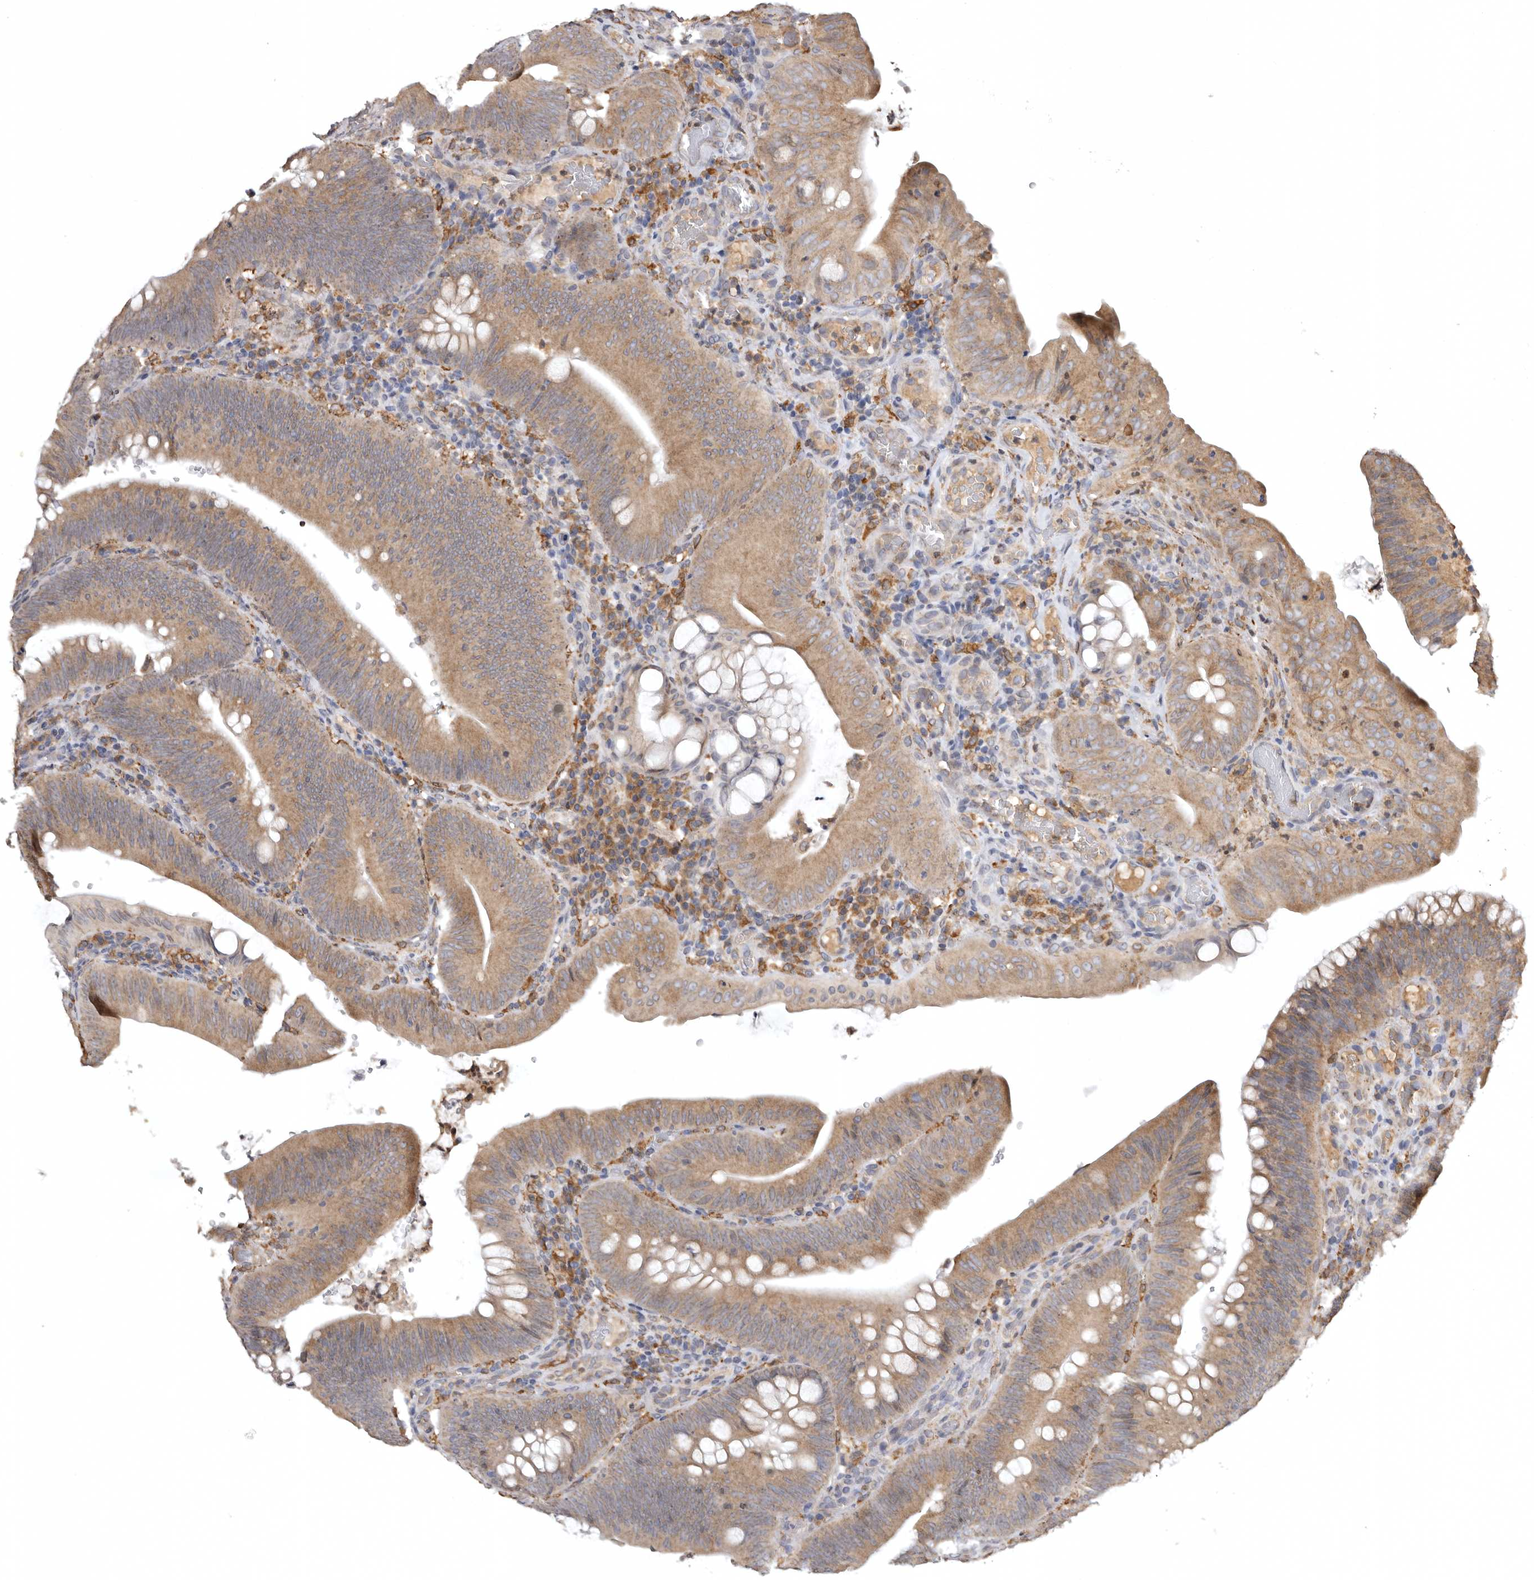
{"staining": {"intensity": "moderate", "quantity": ">75%", "location": "cytoplasmic/membranous"}, "tissue": "colorectal cancer", "cell_type": "Tumor cells", "image_type": "cancer", "snomed": [{"axis": "morphology", "description": "Normal tissue, NOS"}, {"axis": "topography", "description": "Colon"}], "caption": "The immunohistochemical stain shows moderate cytoplasmic/membranous positivity in tumor cells of colorectal cancer tissue.", "gene": "INKA2", "patient": {"sex": "female", "age": 82}}